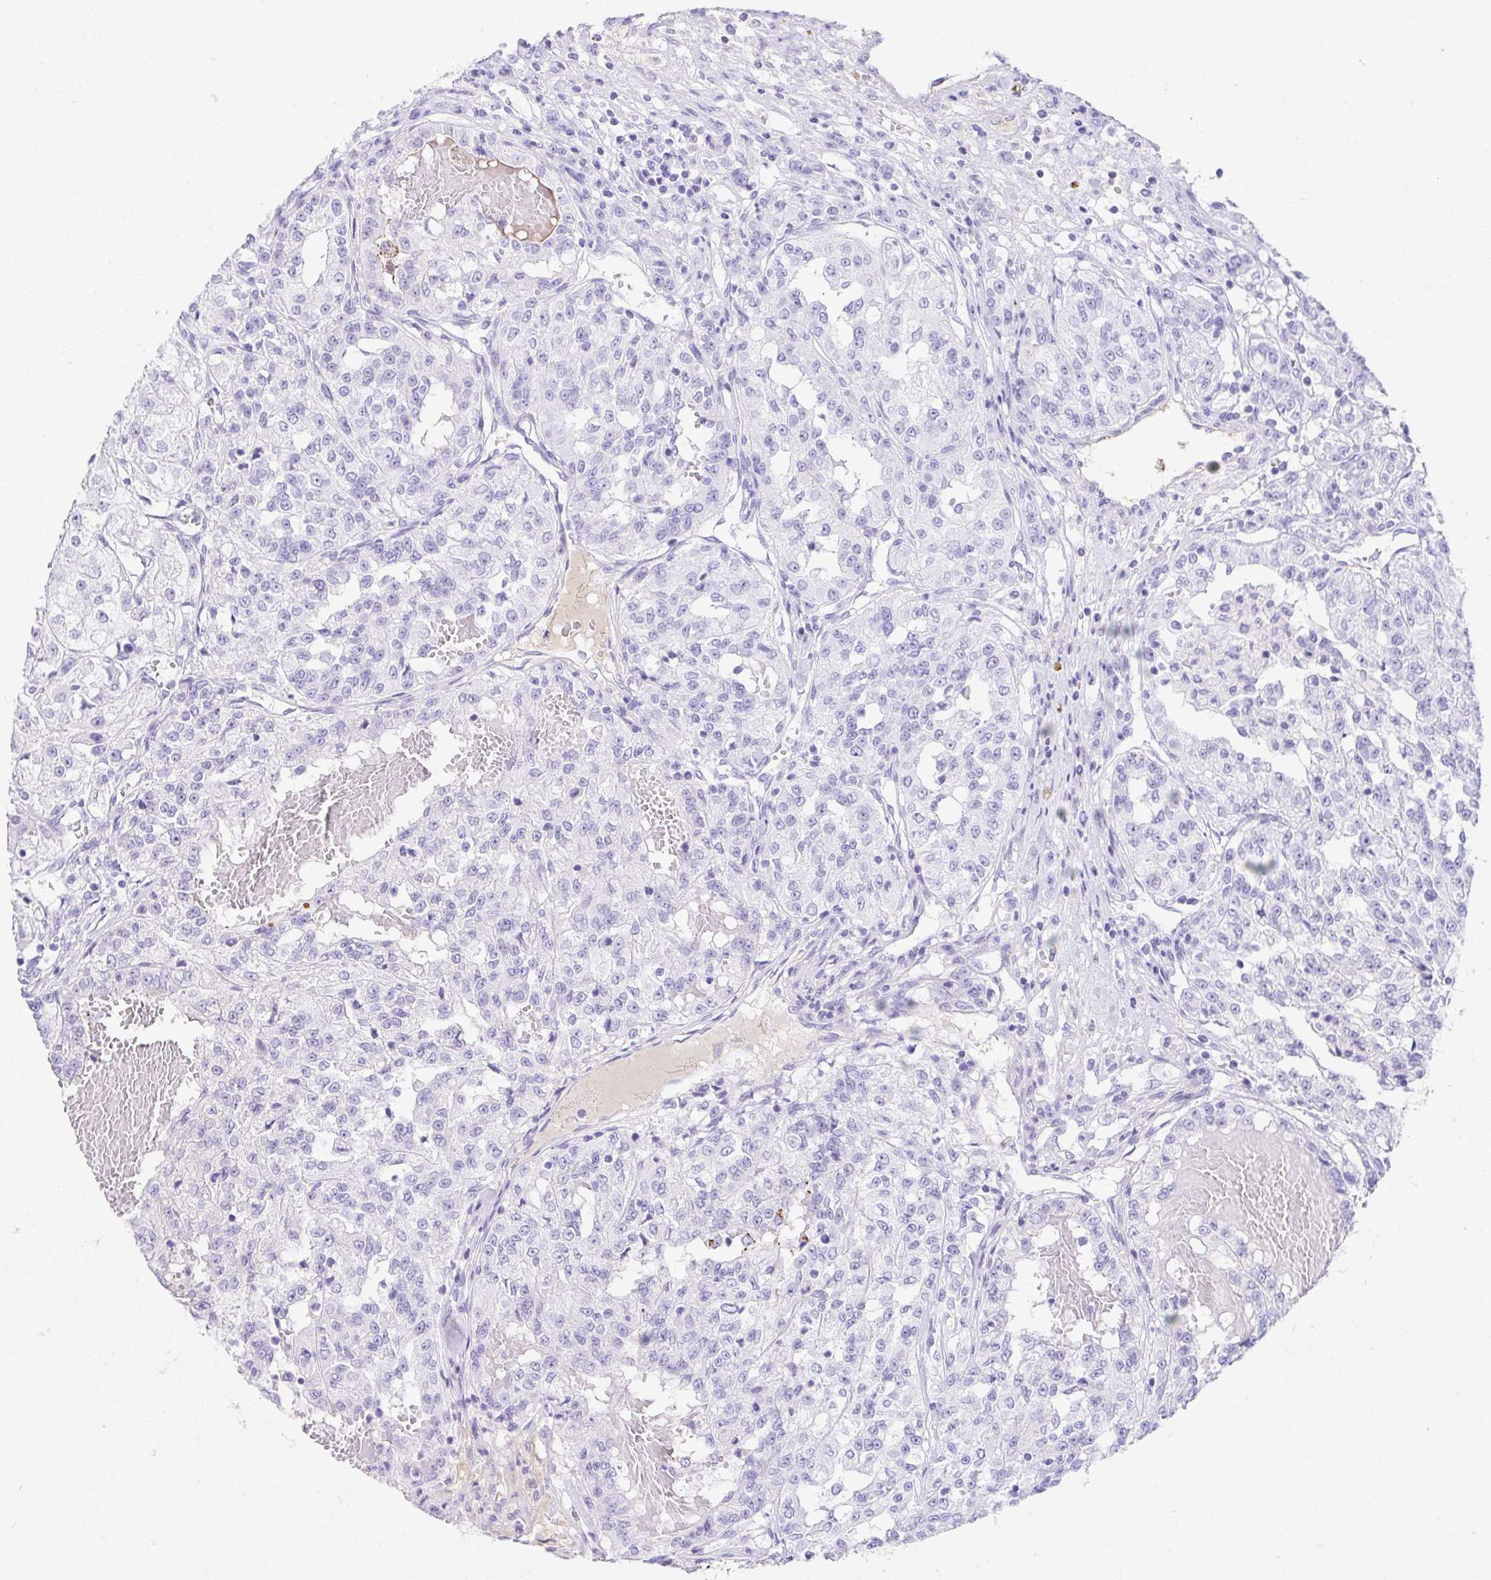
{"staining": {"intensity": "negative", "quantity": "none", "location": "none"}, "tissue": "renal cancer", "cell_type": "Tumor cells", "image_type": "cancer", "snomed": [{"axis": "morphology", "description": "Adenocarcinoma, NOS"}, {"axis": "topography", "description": "Kidney"}], "caption": "Immunohistochemistry (IHC) of renal cancer (adenocarcinoma) demonstrates no staining in tumor cells.", "gene": "GKN1", "patient": {"sex": "female", "age": 63}}